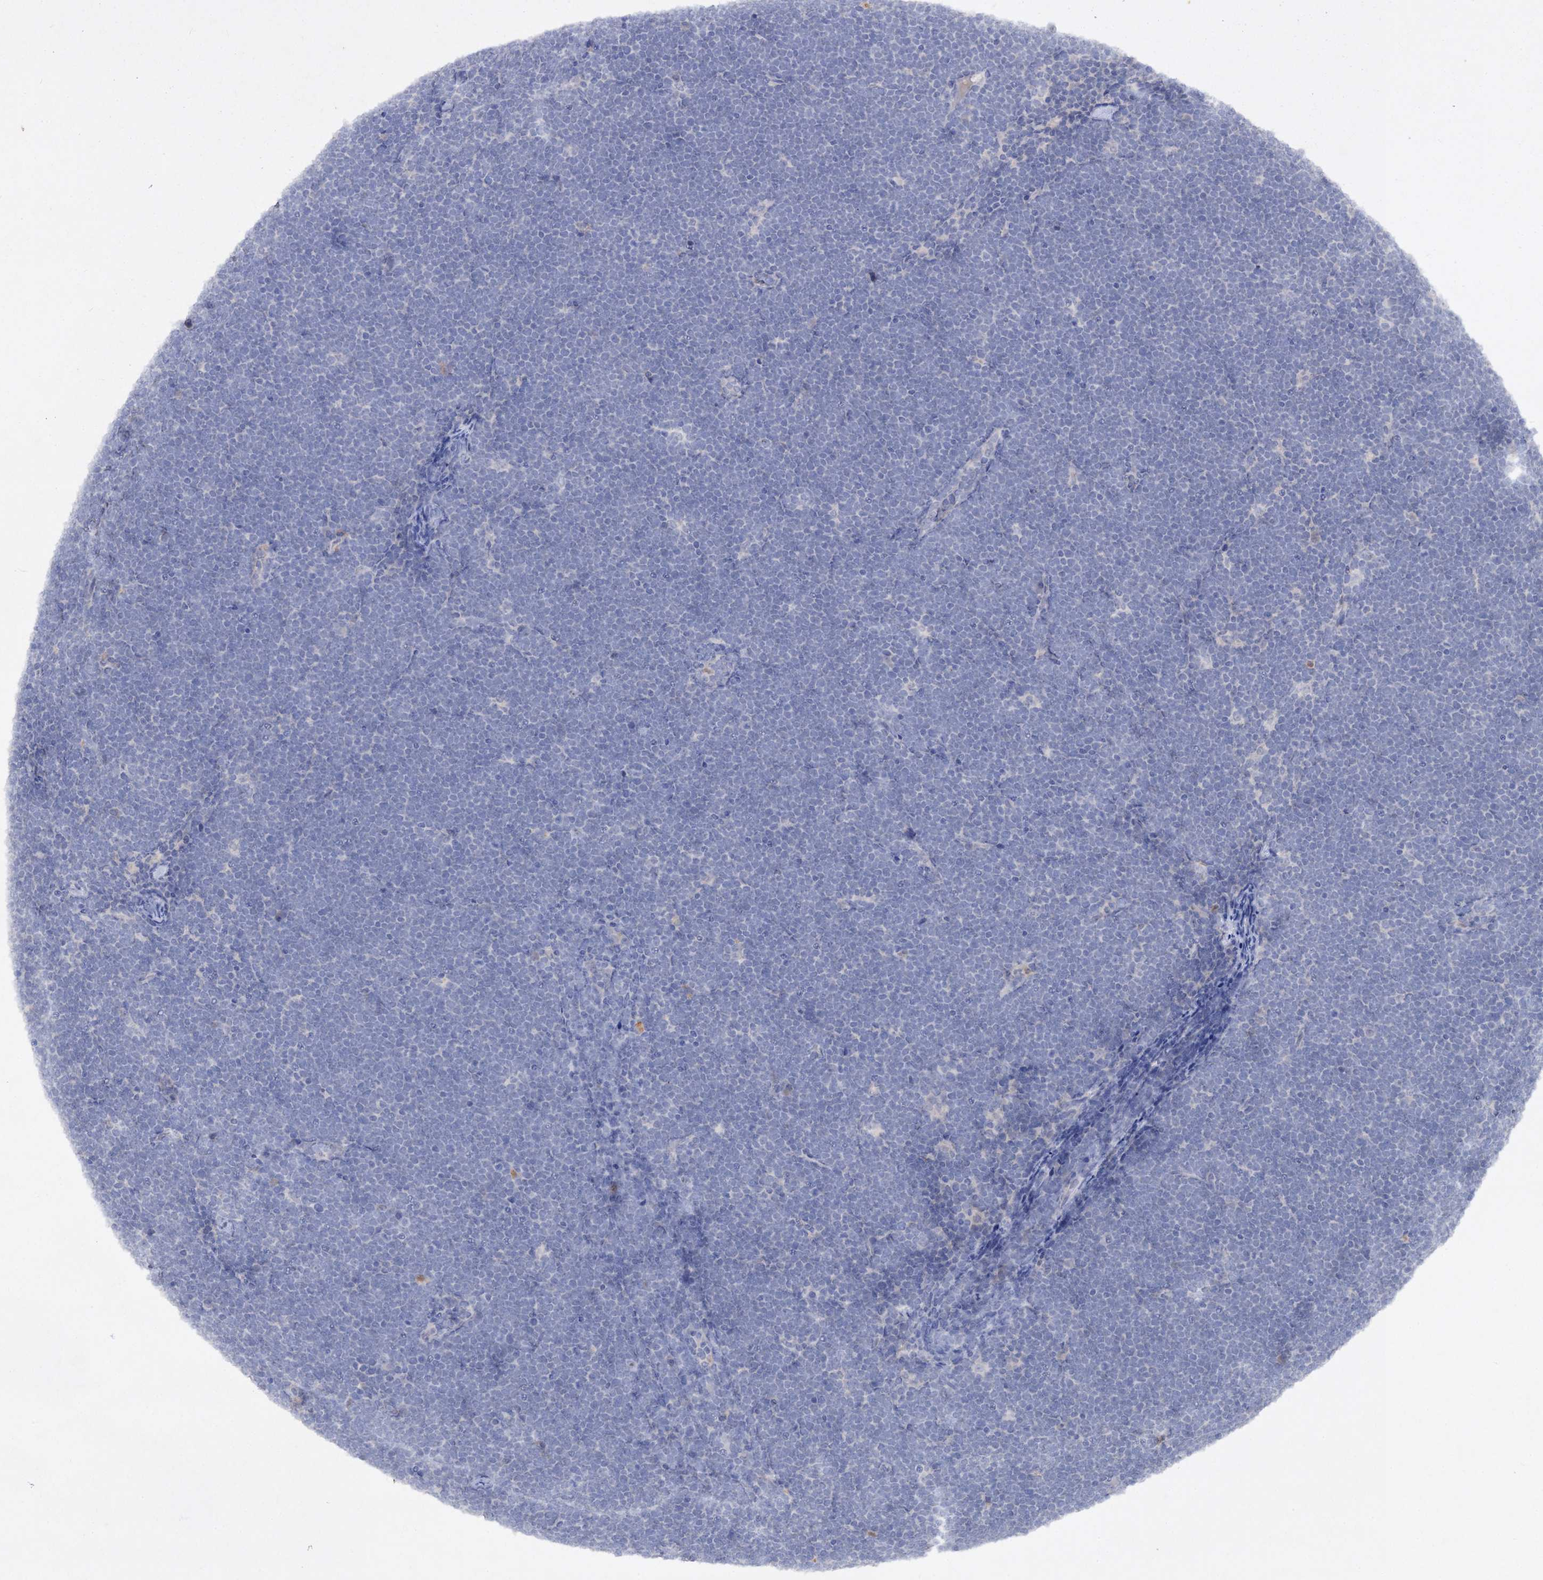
{"staining": {"intensity": "negative", "quantity": "none", "location": "none"}, "tissue": "lymphoma", "cell_type": "Tumor cells", "image_type": "cancer", "snomed": [{"axis": "morphology", "description": "Malignant lymphoma, non-Hodgkin's type, High grade"}, {"axis": "topography", "description": "Lymph node"}], "caption": "Immunohistochemistry (IHC) of lymphoma demonstrates no staining in tumor cells.", "gene": "ATP4A", "patient": {"sex": "male", "age": 13}}